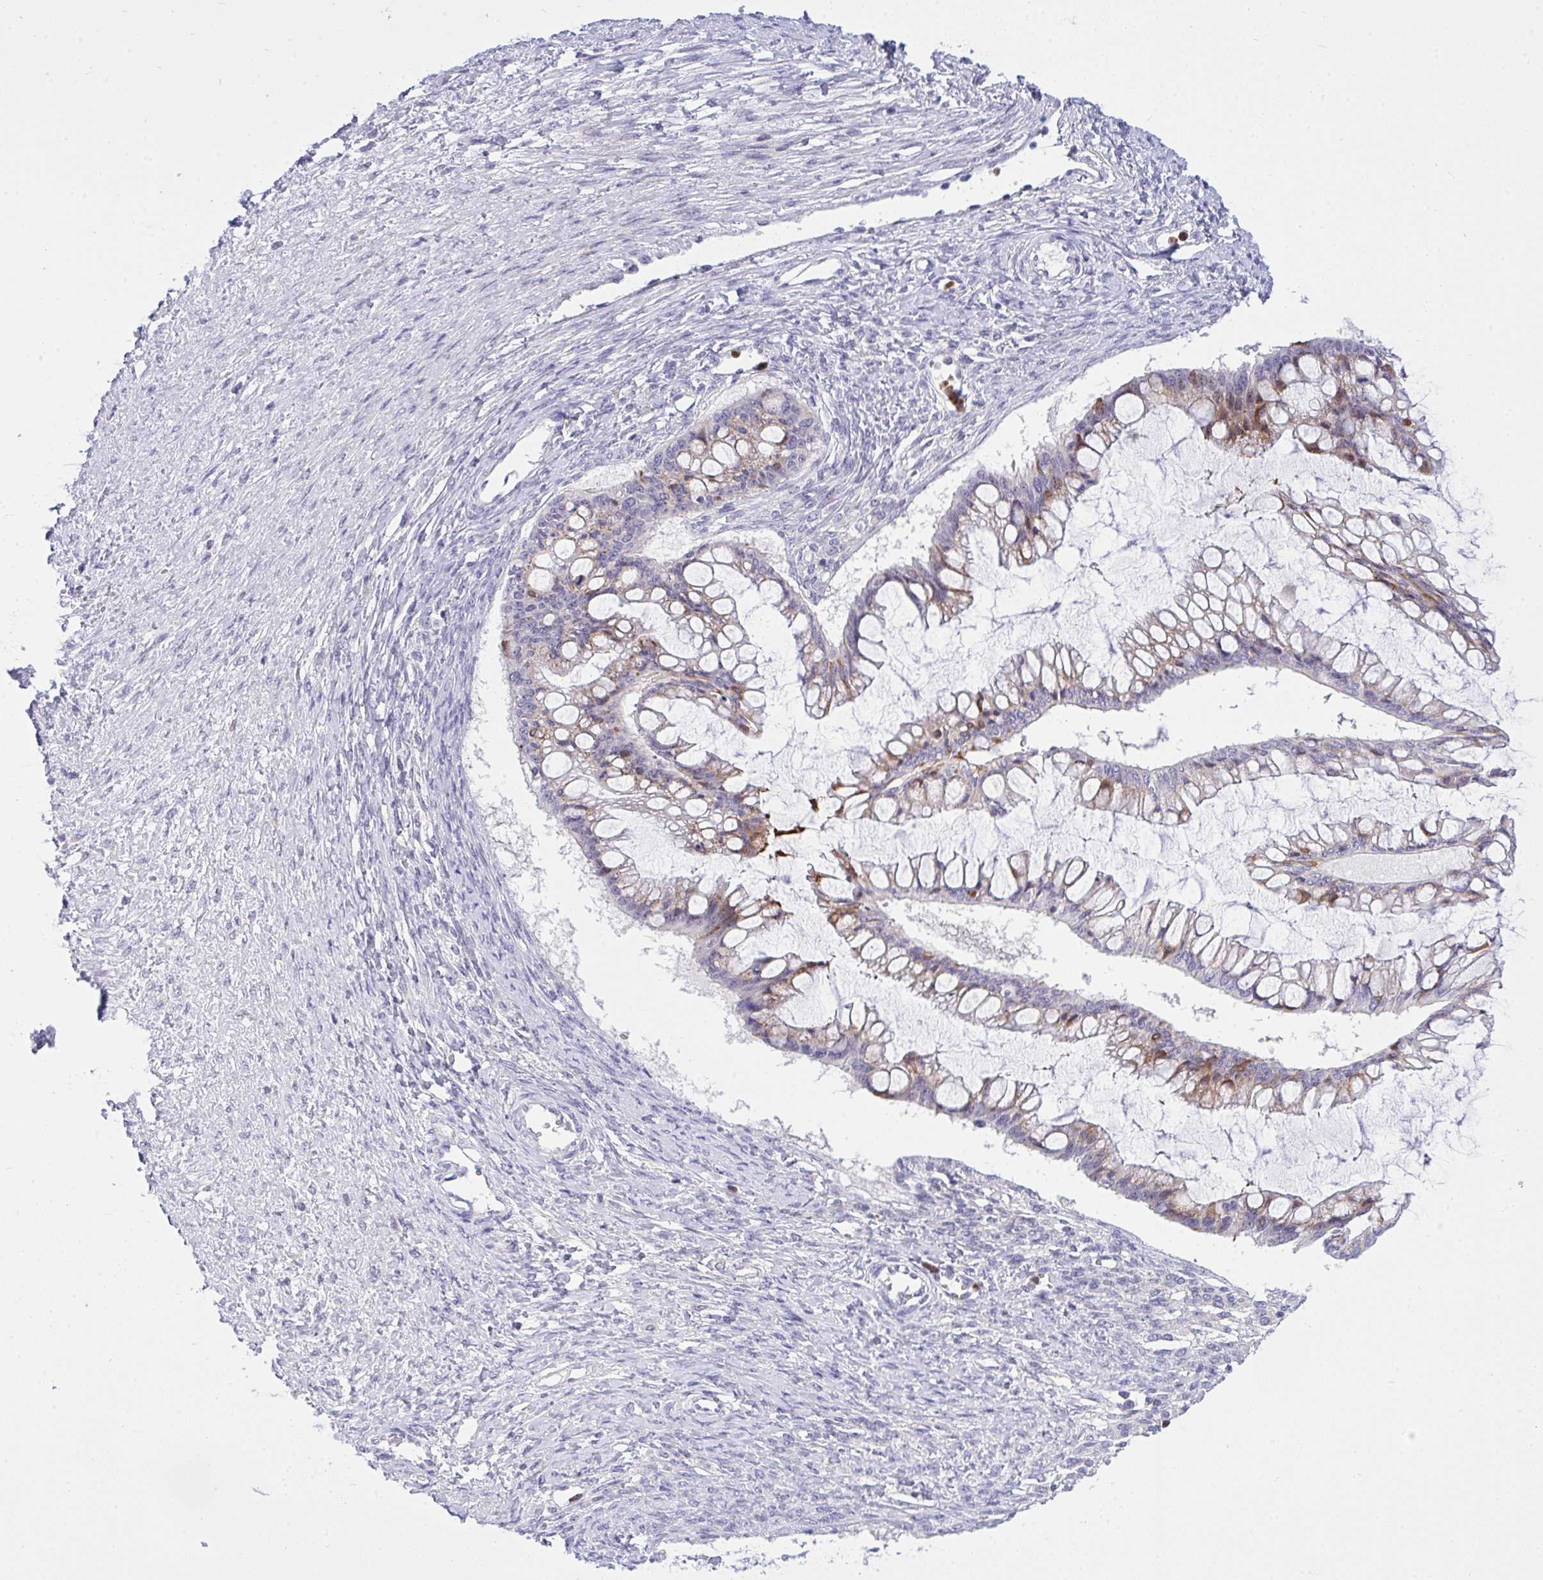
{"staining": {"intensity": "moderate", "quantity": "25%-75%", "location": "cytoplasmic/membranous"}, "tissue": "ovarian cancer", "cell_type": "Tumor cells", "image_type": "cancer", "snomed": [{"axis": "morphology", "description": "Cystadenocarcinoma, mucinous, NOS"}, {"axis": "topography", "description": "Ovary"}], "caption": "Immunohistochemistry (DAB (3,3'-diaminobenzidine)) staining of human ovarian cancer (mucinous cystadenocarcinoma) exhibits moderate cytoplasmic/membranous protein staining in about 25%-75% of tumor cells.", "gene": "ZNF554", "patient": {"sex": "female", "age": 73}}